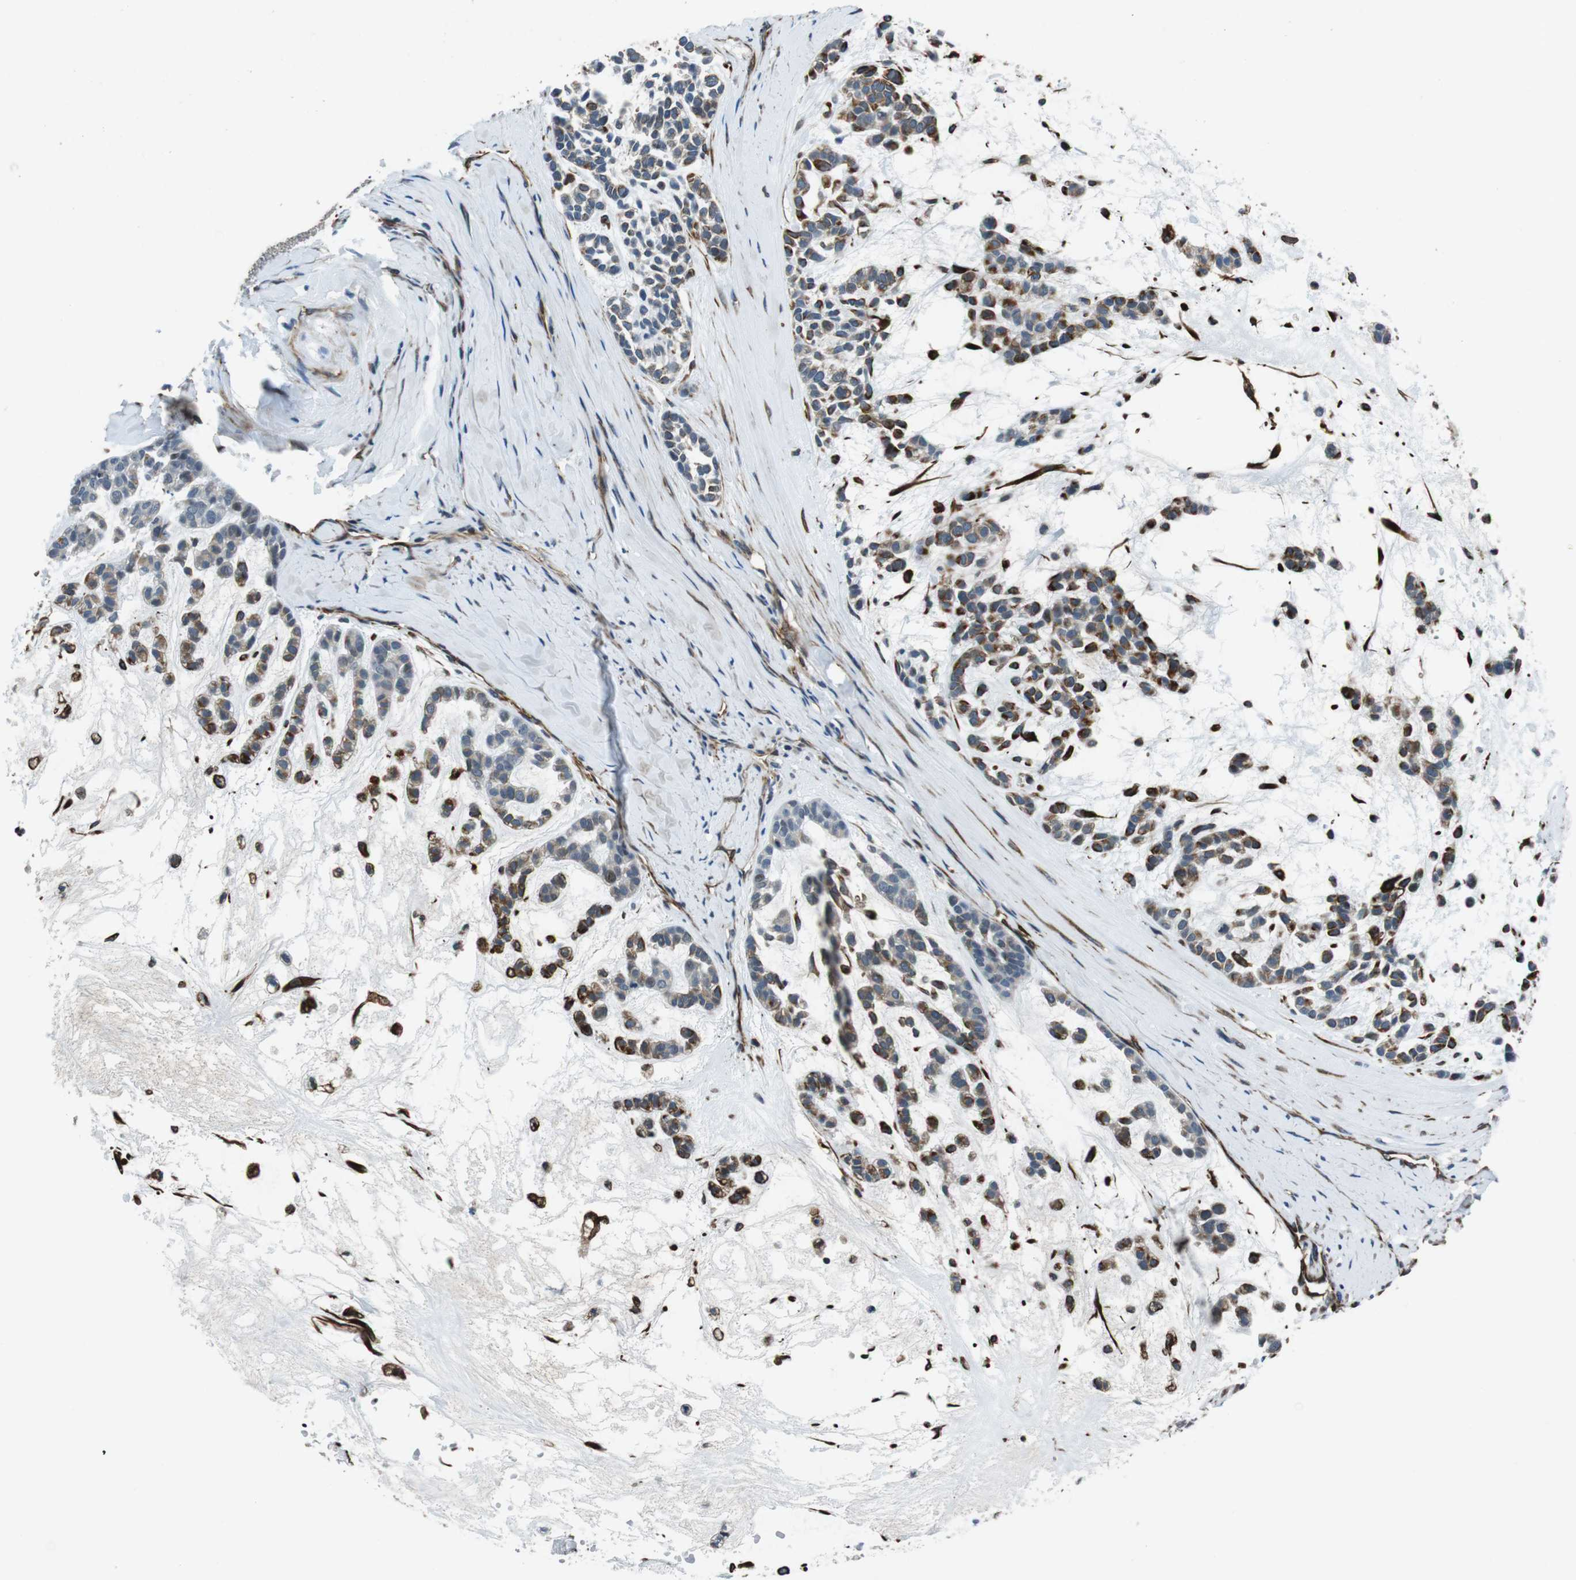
{"staining": {"intensity": "moderate", "quantity": "<25%", "location": "cytoplasmic/membranous"}, "tissue": "head and neck cancer", "cell_type": "Tumor cells", "image_type": "cancer", "snomed": [{"axis": "morphology", "description": "Adenocarcinoma, NOS"}, {"axis": "morphology", "description": "Adenoma, NOS"}, {"axis": "topography", "description": "Head-Neck"}], "caption": "Head and neck cancer stained for a protein exhibits moderate cytoplasmic/membranous positivity in tumor cells.", "gene": "LRRC49", "patient": {"sex": "female", "age": 55}}